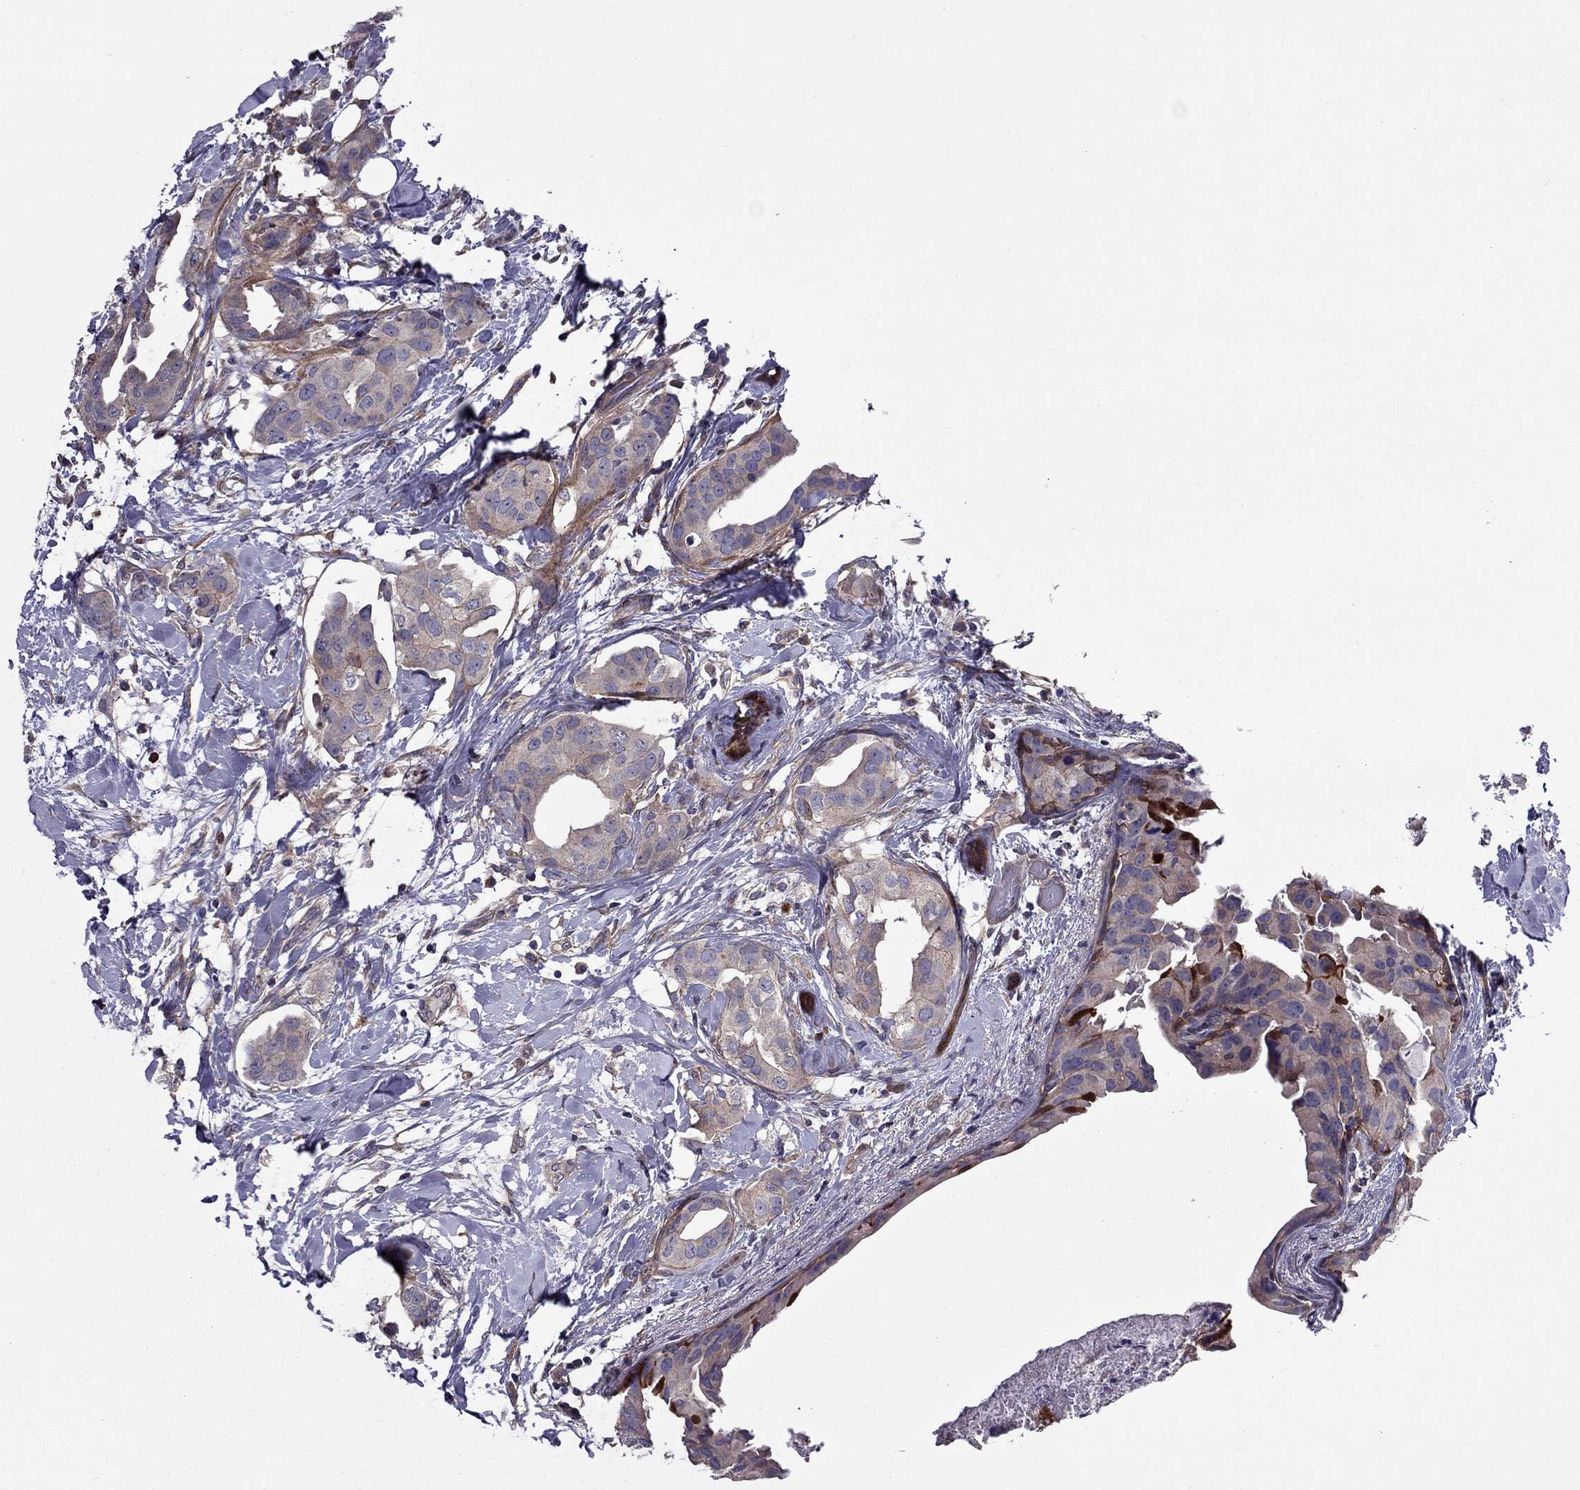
{"staining": {"intensity": "weak", "quantity": ">75%", "location": "cytoplasmic/membranous"}, "tissue": "breast cancer", "cell_type": "Tumor cells", "image_type": "cancer", "snomed": [{"axis": "morphology", "description": "Normal tissue, NOS"}, {"axis": "morphology", "description": "Duct carcinoma"}, {"axis": "topography", "description": "Breast"}], "caption": "Immunohistochemistry (IHC) histopathology image of neoplastic tissue: human intraductal carcinoma (breast) stained using IHC reveals low levels of weak protein expression localized specifically in the cytoplasmic/membranous of tumor cells, appearing as a cytoplasmic/membranous brown color.", "gene": "ITGB1", "patient": {"sex": "female", "age": 40}}